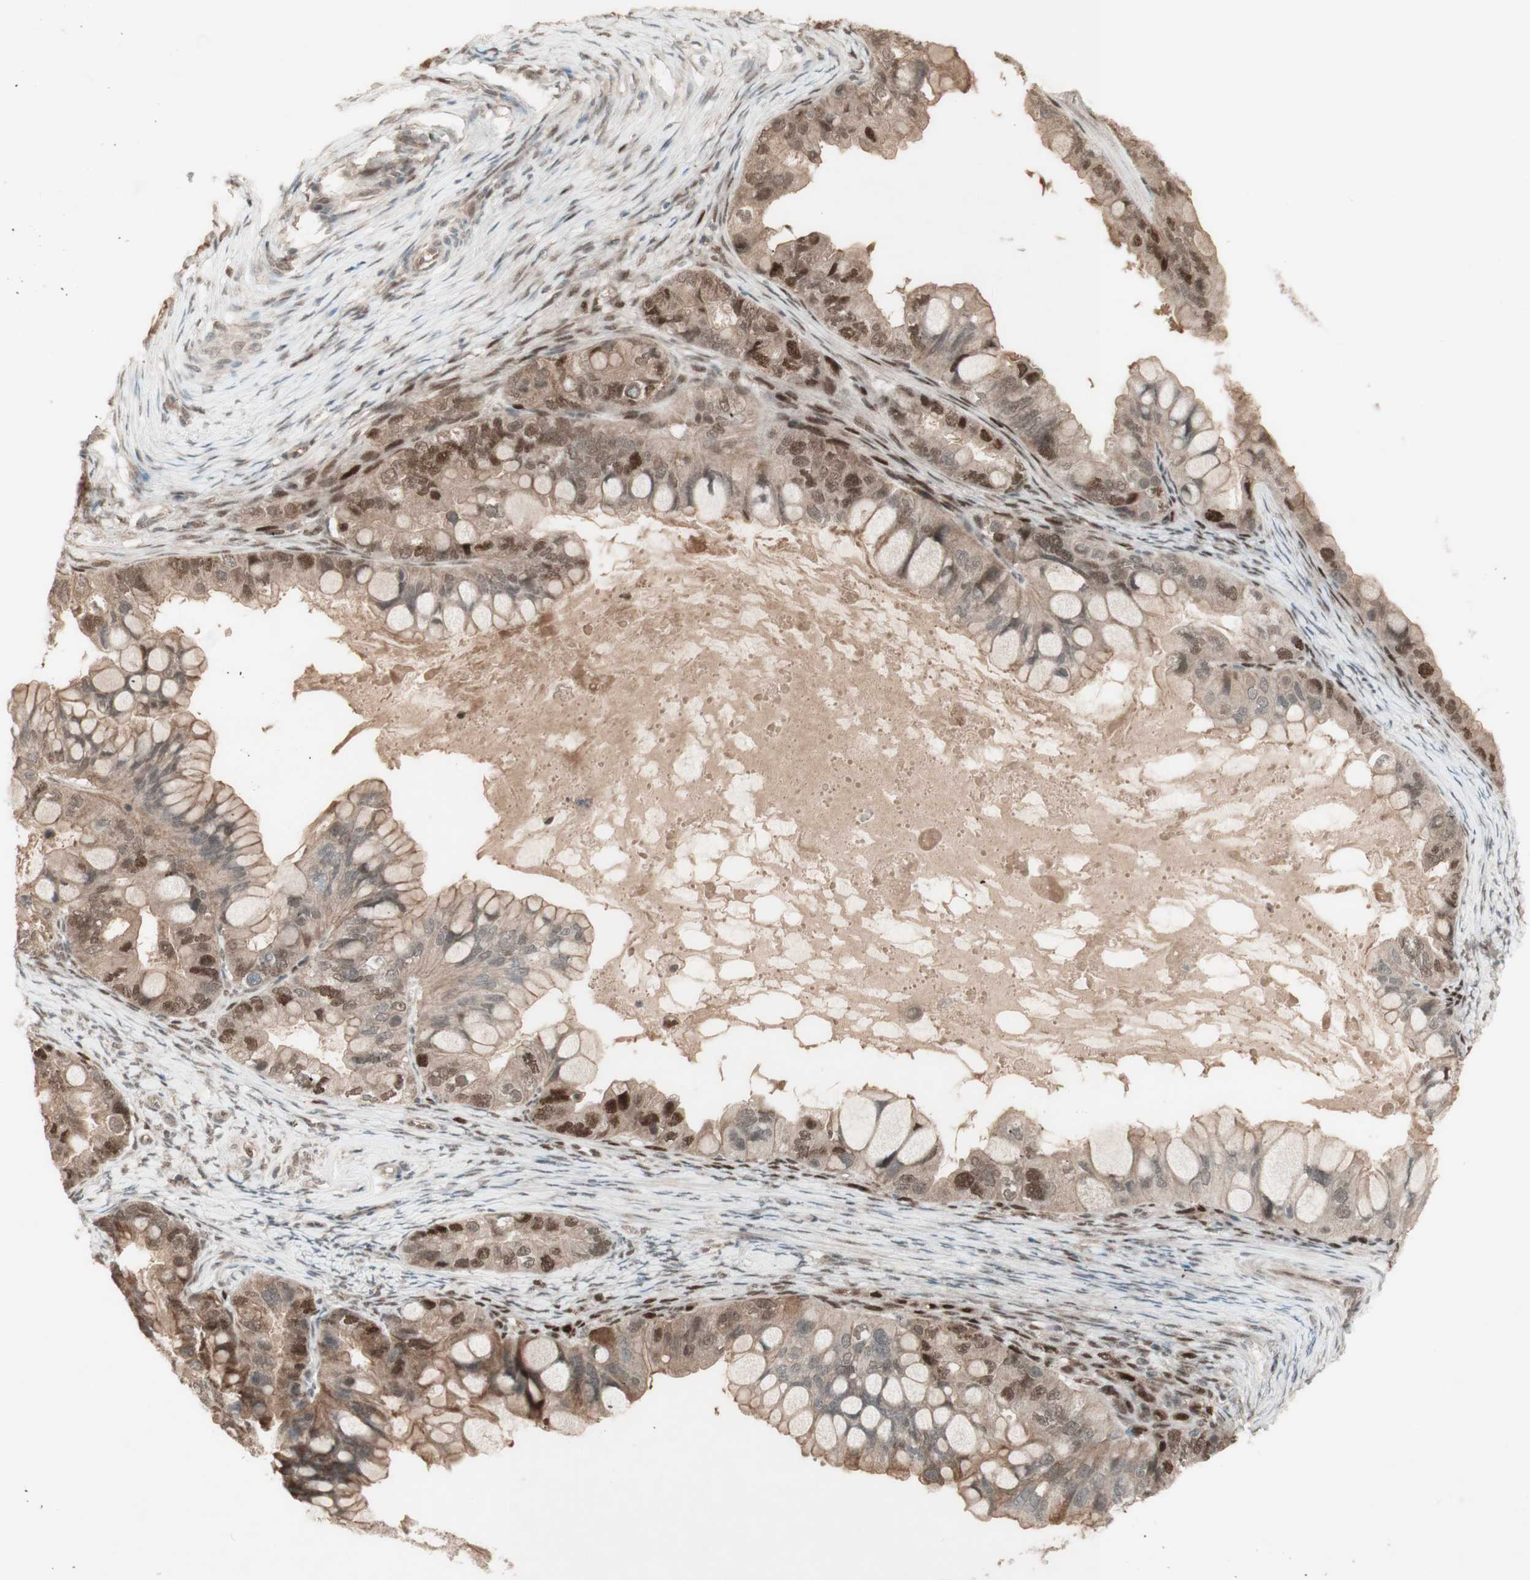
{"staining": {"intensity": "strong", "quantity": "25%-75%", "location": "cytoplasmic/membranous,nuclear"}, "tissue": "ovarian cancer", "cell_type": "Tumor cells", "image_type": "cancer", "snomed": [{"axis": "morphology", "description": "Cystadenocarcinoma, mucinous, NOS"}, {"axis": "topography", "description": "Ovary"}], "caption": "Brown immunohistochemical staining in human mucinous cystadenocarcinoma (ovarian) shows strong cytoplasmic/membranous and nuclear expression in approximately 25%-75% of tumor cells.", "gene": "MSH6", "patient": {"sex": "female", "age": 80}}